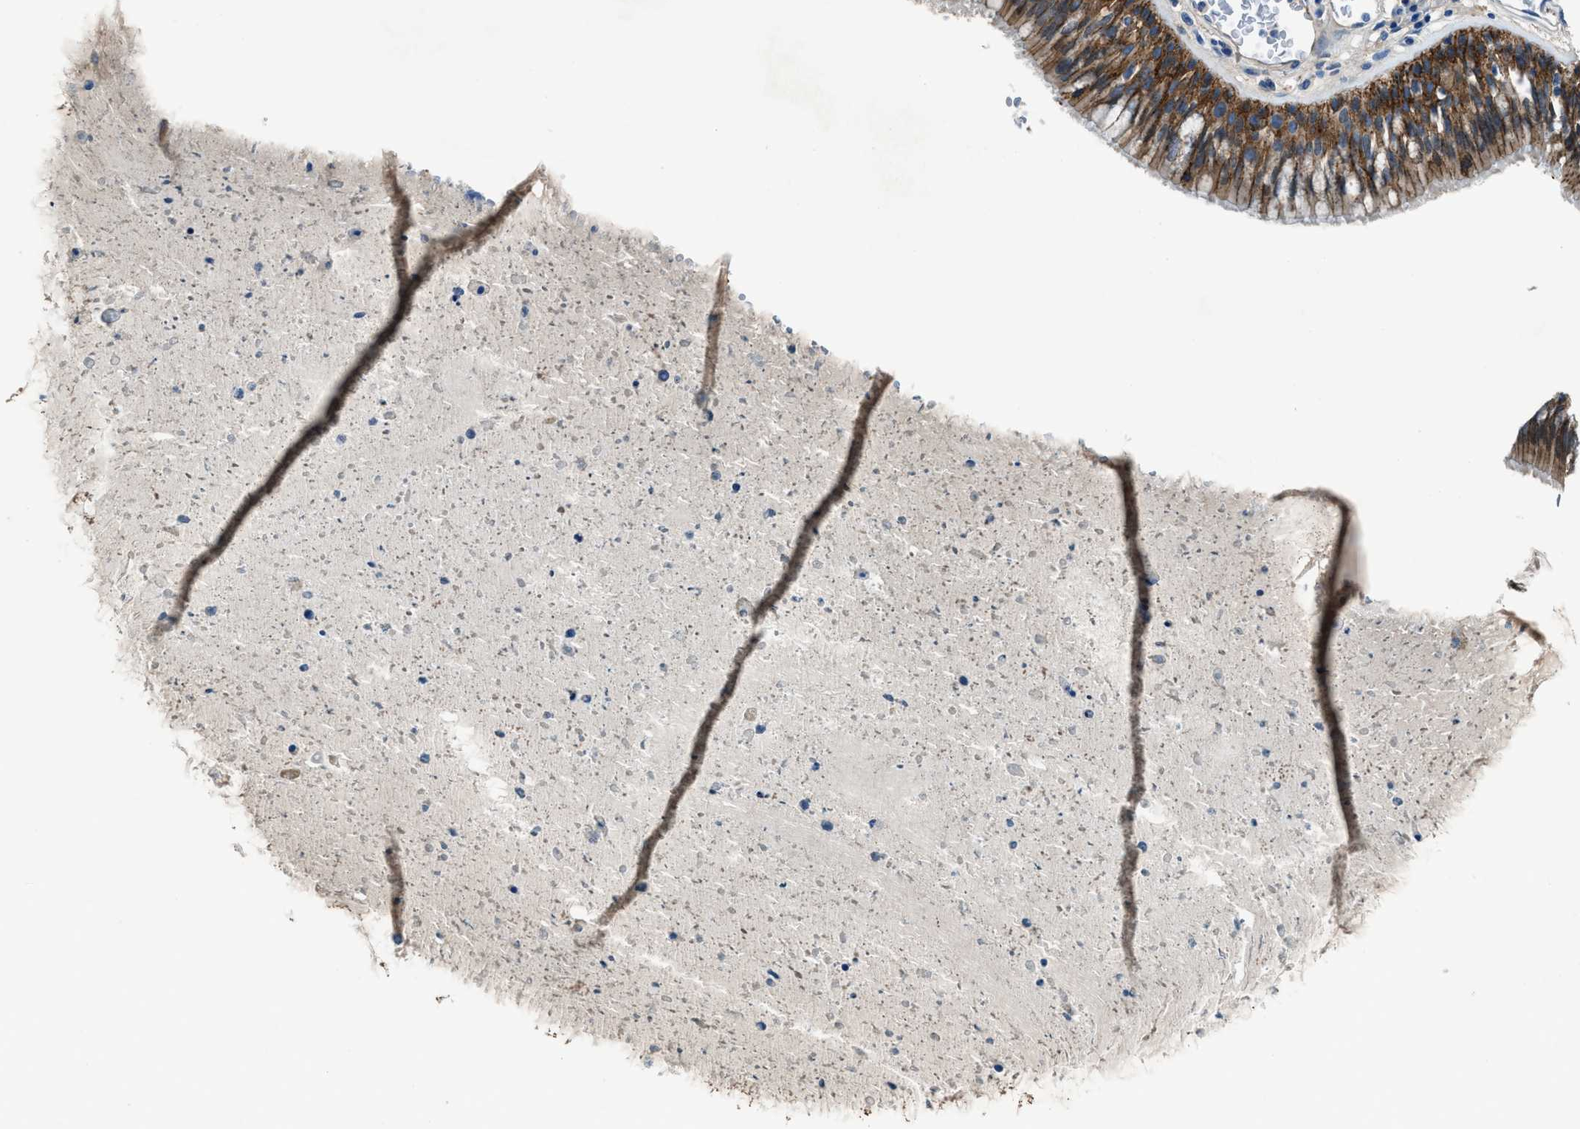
{"staining": {"intensity": "strong", "quantity": ">75%", "location": "cytoplasmic/membranous"}, "tissue": "bronchus", "cell_type": "Respiratory epithelial cells", "image_type": "normal", "snomed": [{"axis": "morphology", "description": "Normal tissue, NOS"}, {"axis": "morphology", "description": "Adenocarcinoma, NOS"}, {"axis": "morphology", "description": "Adenocarcinoma, metastatic, NOS"}, {"axis": "topography", "description": "Lymph node"}, {"axis": "topography", "description": "Bronchus"}, {"axis": "topography", "description": "Lung"}], "caption": "A brown stain highlights strong cytoplasmic/membranous positivity of a protein in respiratory epithelial cells of unremarkable bronchus.", "gene": "PTGFRN", "patient": {"sex": "female", "age": 54}}